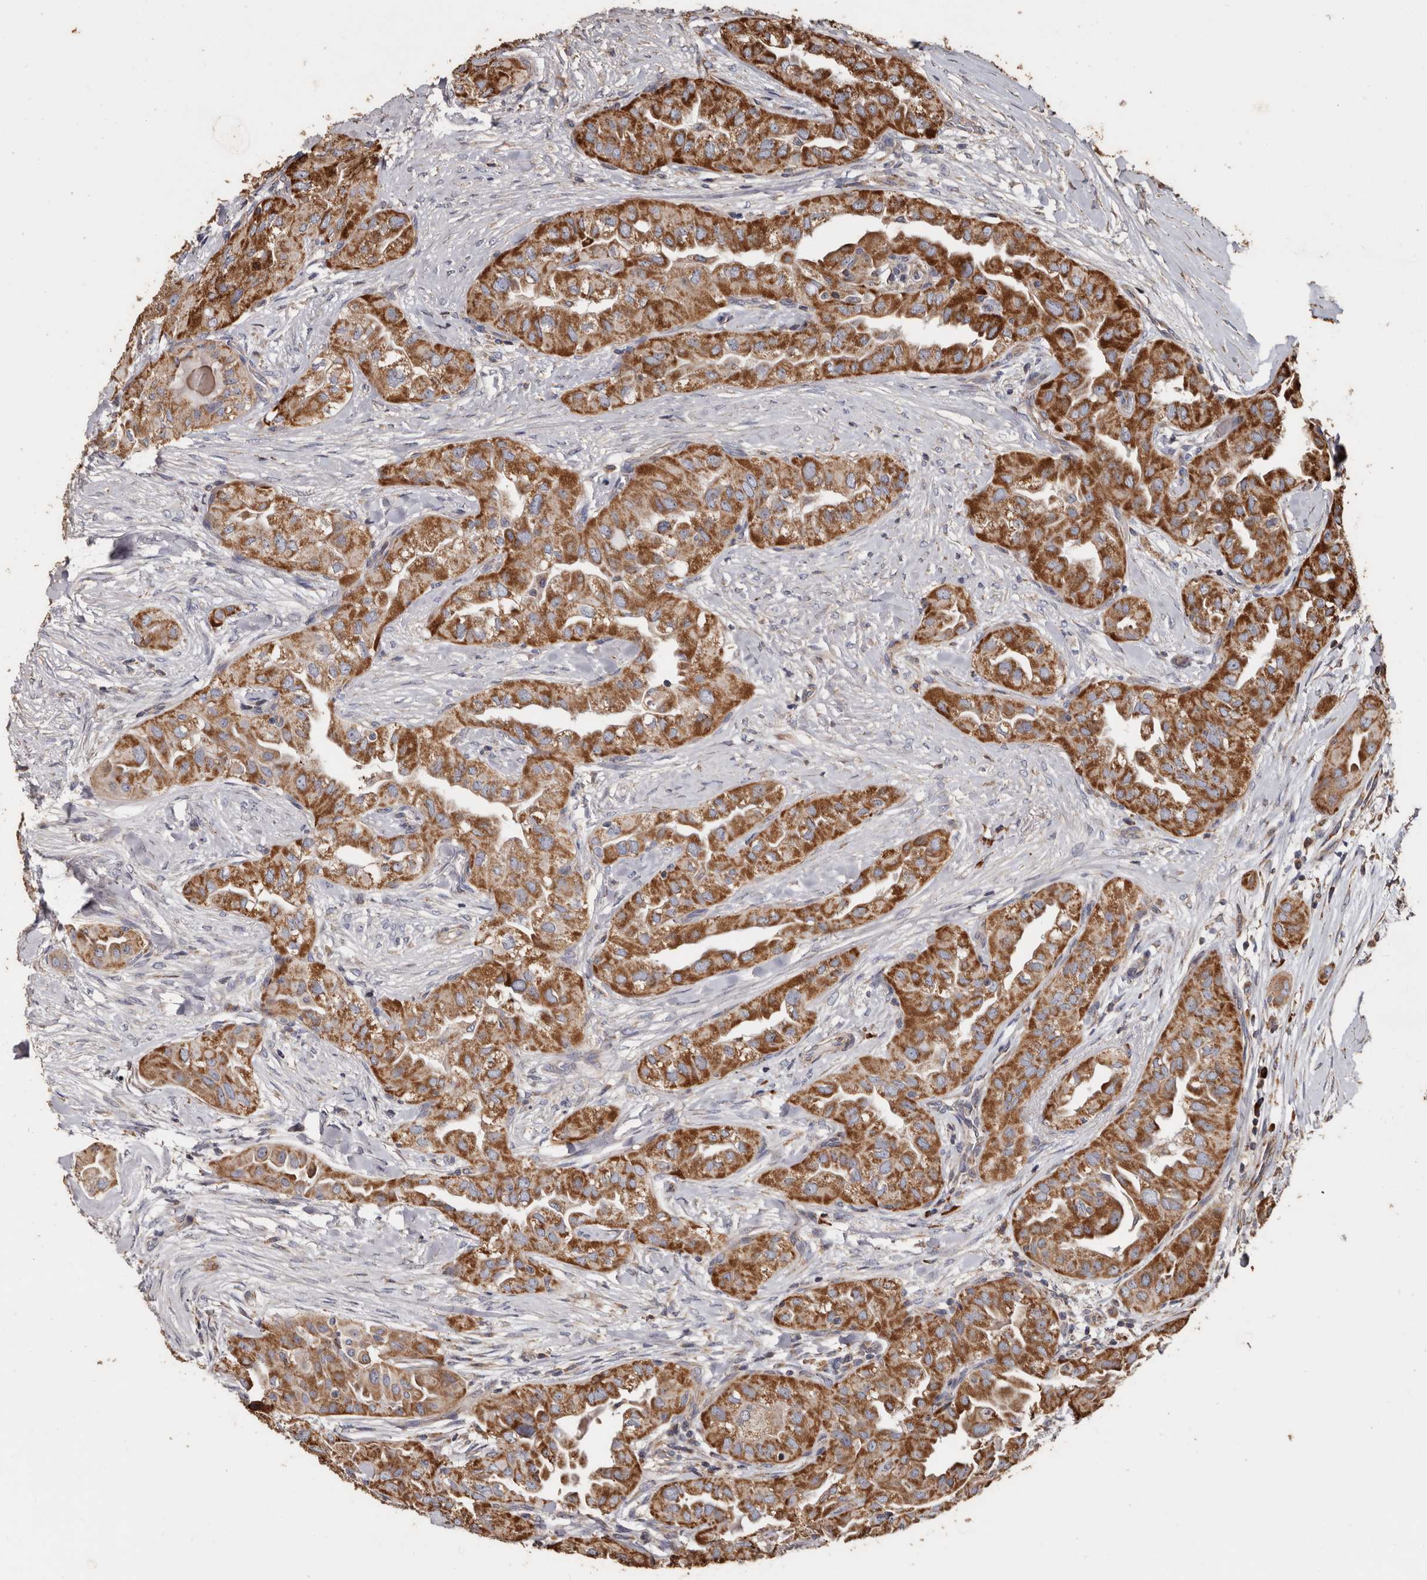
{"staining": {"intensity": "strong", "quantity": ">75%", "location": "cytoplasmic/membranous"}, "tissue": "thyroid cancer", "cell_type": "Tumor cells", "image_type": "cancer", "snomed": [{"axis": "morphology", "description": "Papillary adenocarcinoma, NOS"}, {"axis": "topography", "description": "Thyroid gland"}], "caption": "Immunohistochemistry of human thyroid cancer (papillary adenocarcinoma) reveals high levels of strong cytoplasmic/membranous staining in about >75% of tumor cells.", "gene": "OSGIN2", "patient": {"sex": "female", "age": 59}}